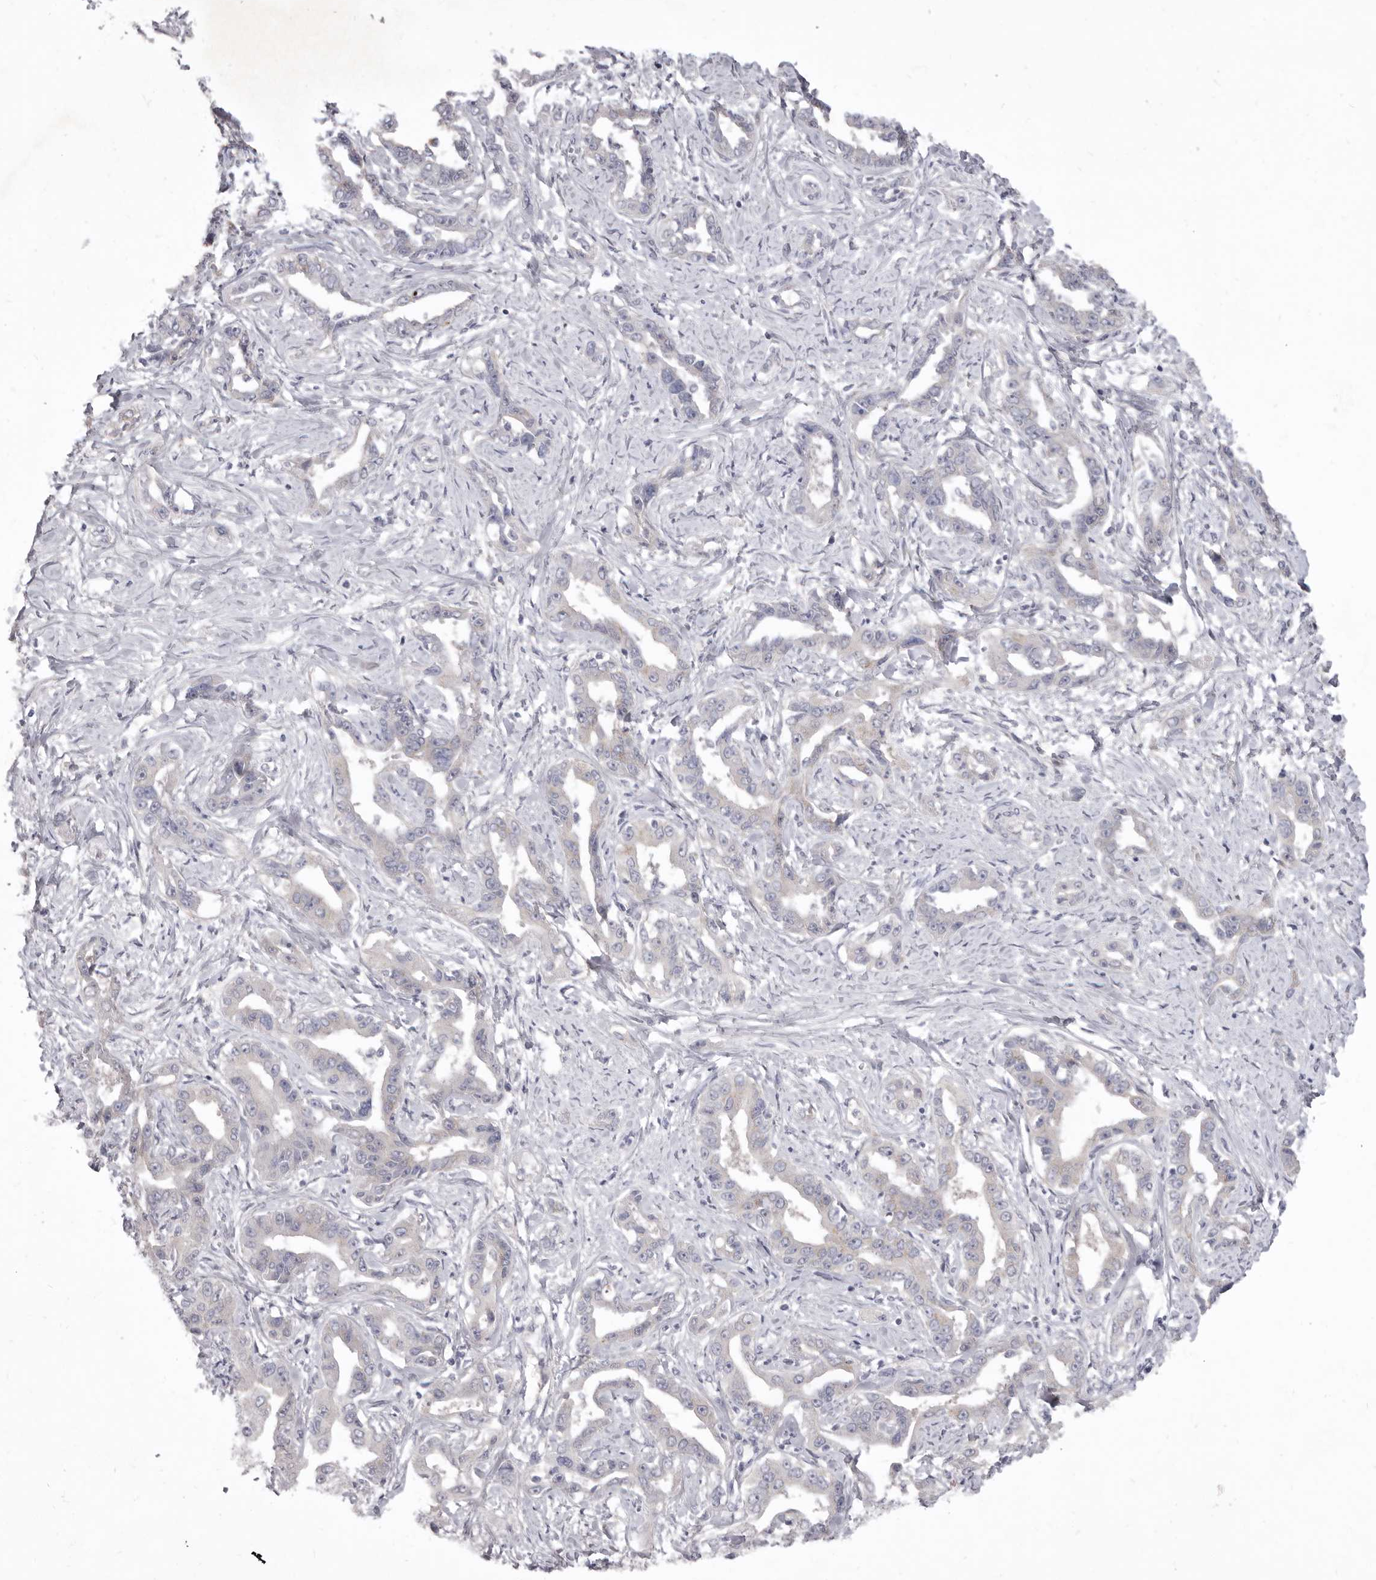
{"staining": {"intensity": "negative", "quantity": "none", "location": "none"}, "tissue": "liver cancer", "cell_type": "Tumor cells", "image_type": "cancer", "snomed": [{"axis": "morphology", "description": "Cholangiocarcinoma"}, {"axis": "topography", "description": "Liver"}], "caption": "The photomicrograph shows no significant expression in tumor cells of liver cancer (cholangiocarcinoma).", "gene": "P2RX6", "patient": {"sex": "male", "age": 59}}